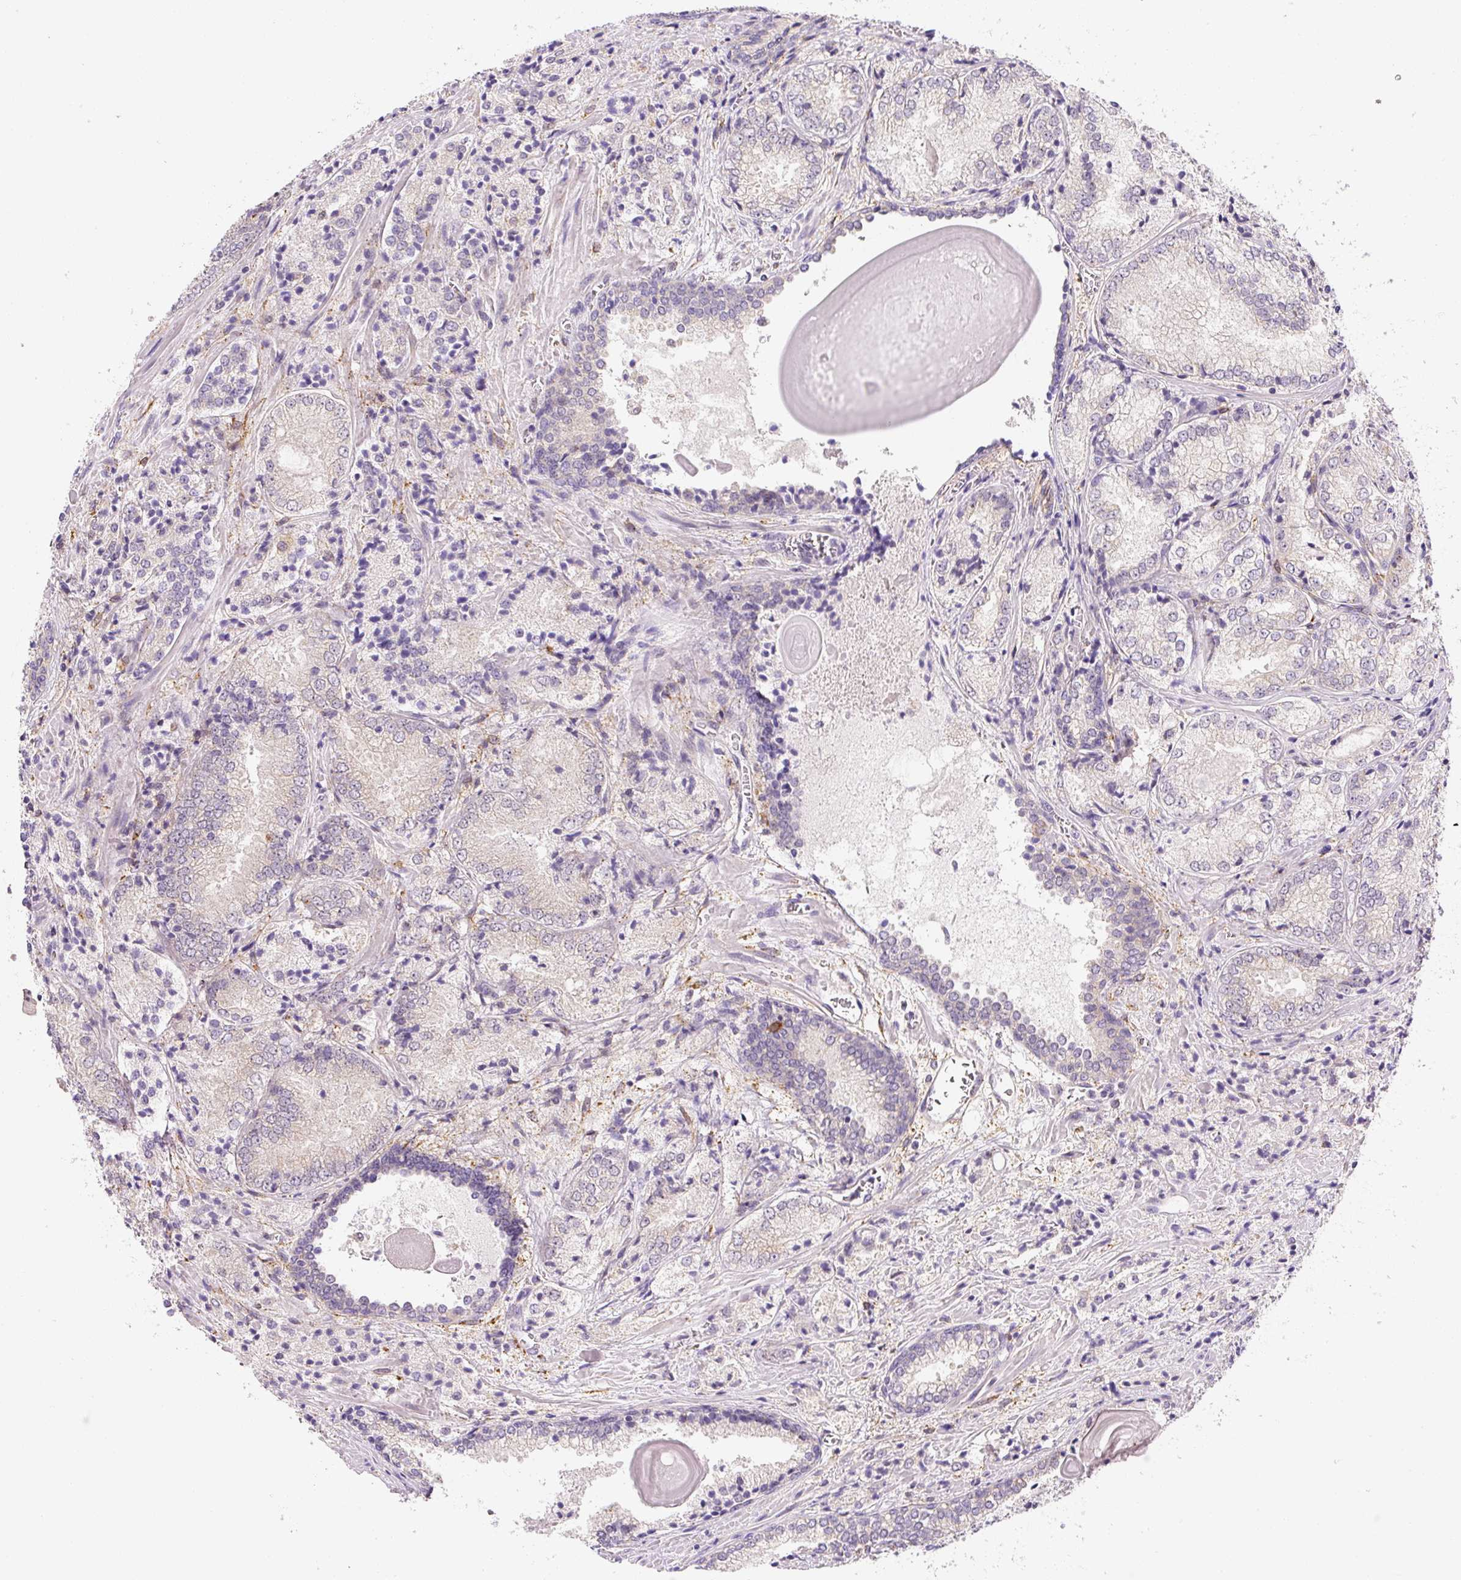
{"staining": {"intensity": "weak", "quantity": "<25%", "location": "cytoplasmic/membranous"}, "tissue": "prostate cancer", "cell_type": "Tumor cells", "image_type": "cancer", "snomed": [{"axis": "morphology", "description": "Adenocarcinoma, High grade"}, {"axis": "topography", "description": "Prostate"}], "caption": "Tumor cells show no significant expression in adenocarcinoma (high-grade) (prostate). Nuclei are stained in blue.", "gene": "PLA2G4A", "patient": {"sex": "male", "age": 63}}